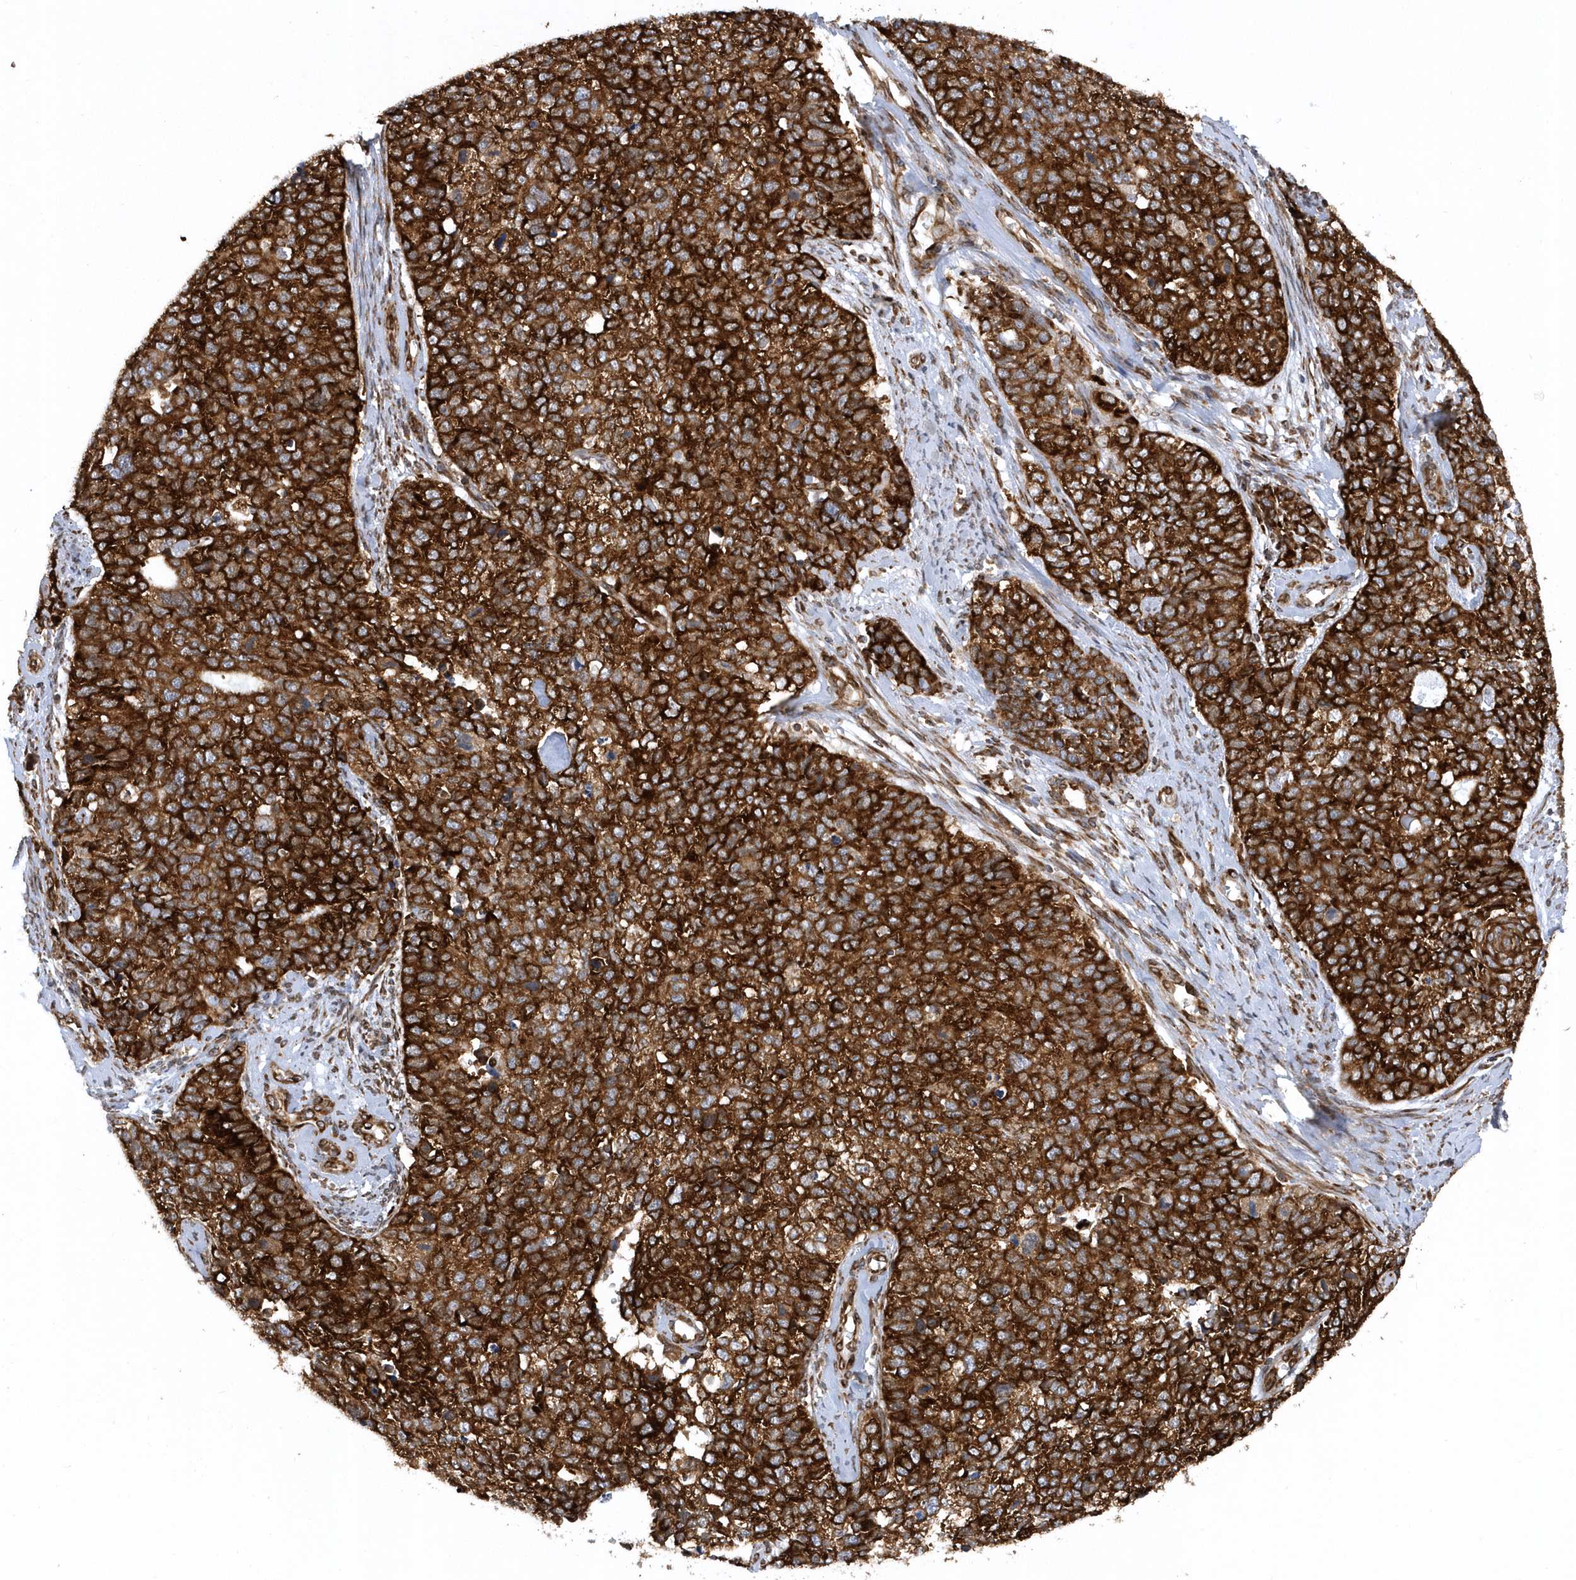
{"staining": {"intensity": "strong", "quantity": ">75%", "location": "cytoplasmic/membranous"}, "tissue": "cervical cancer", "cell_type": "Tumor cells", "image_type": "cancer", "snomed": [{"axis": "morphology", "description": "Squamous cell carcinoma, NOS"}, {"axis": "topography", "description": "Cervix"}], "caption": "A photomicrograph showing strong cytoplasmic/membranous expression in about >75% of tumor cells in cervical squamous cell carcinoma, as visualized by brown immunohistochemical staining.", "gene": "PHF1", "patient": {"sex": "female", "age": 63}}